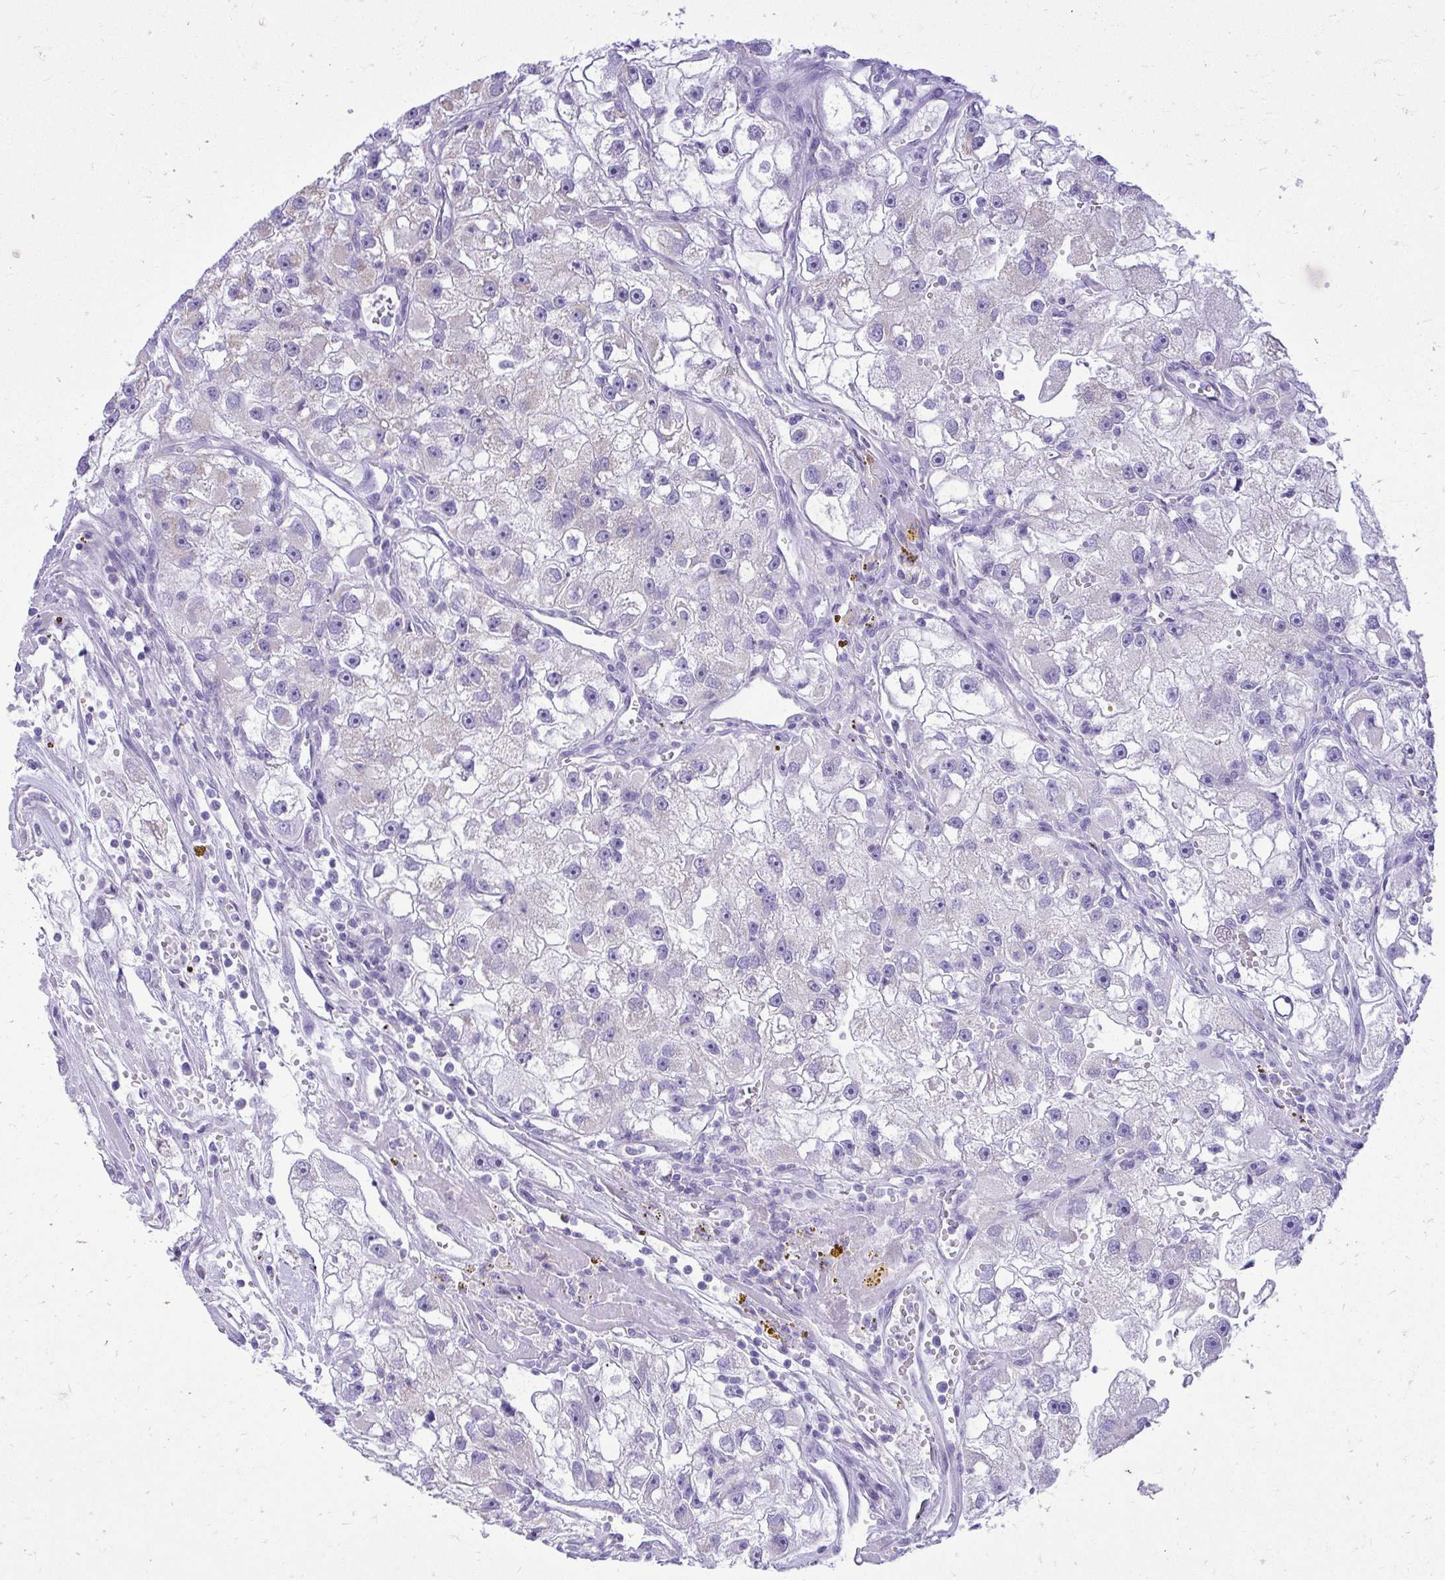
{"staining": {"intensity": "negative", "quantity": "none", "location": "none"}, "tissue": "renal cancer", "cell_type": "Tumor cells", "image_type": "cancer", "snomed": [{"axis": "morphology", "description": "Adenocarcinoma, NOS"}, {"axis": "topography", "description": "Kidney"}], "caption": "Histopathology image shows no protein positivity in tumor cells of adenocarcinoma (renal) tissue.", "gene": "RALYL", "patient": {"sex": "male", "age": 63}}